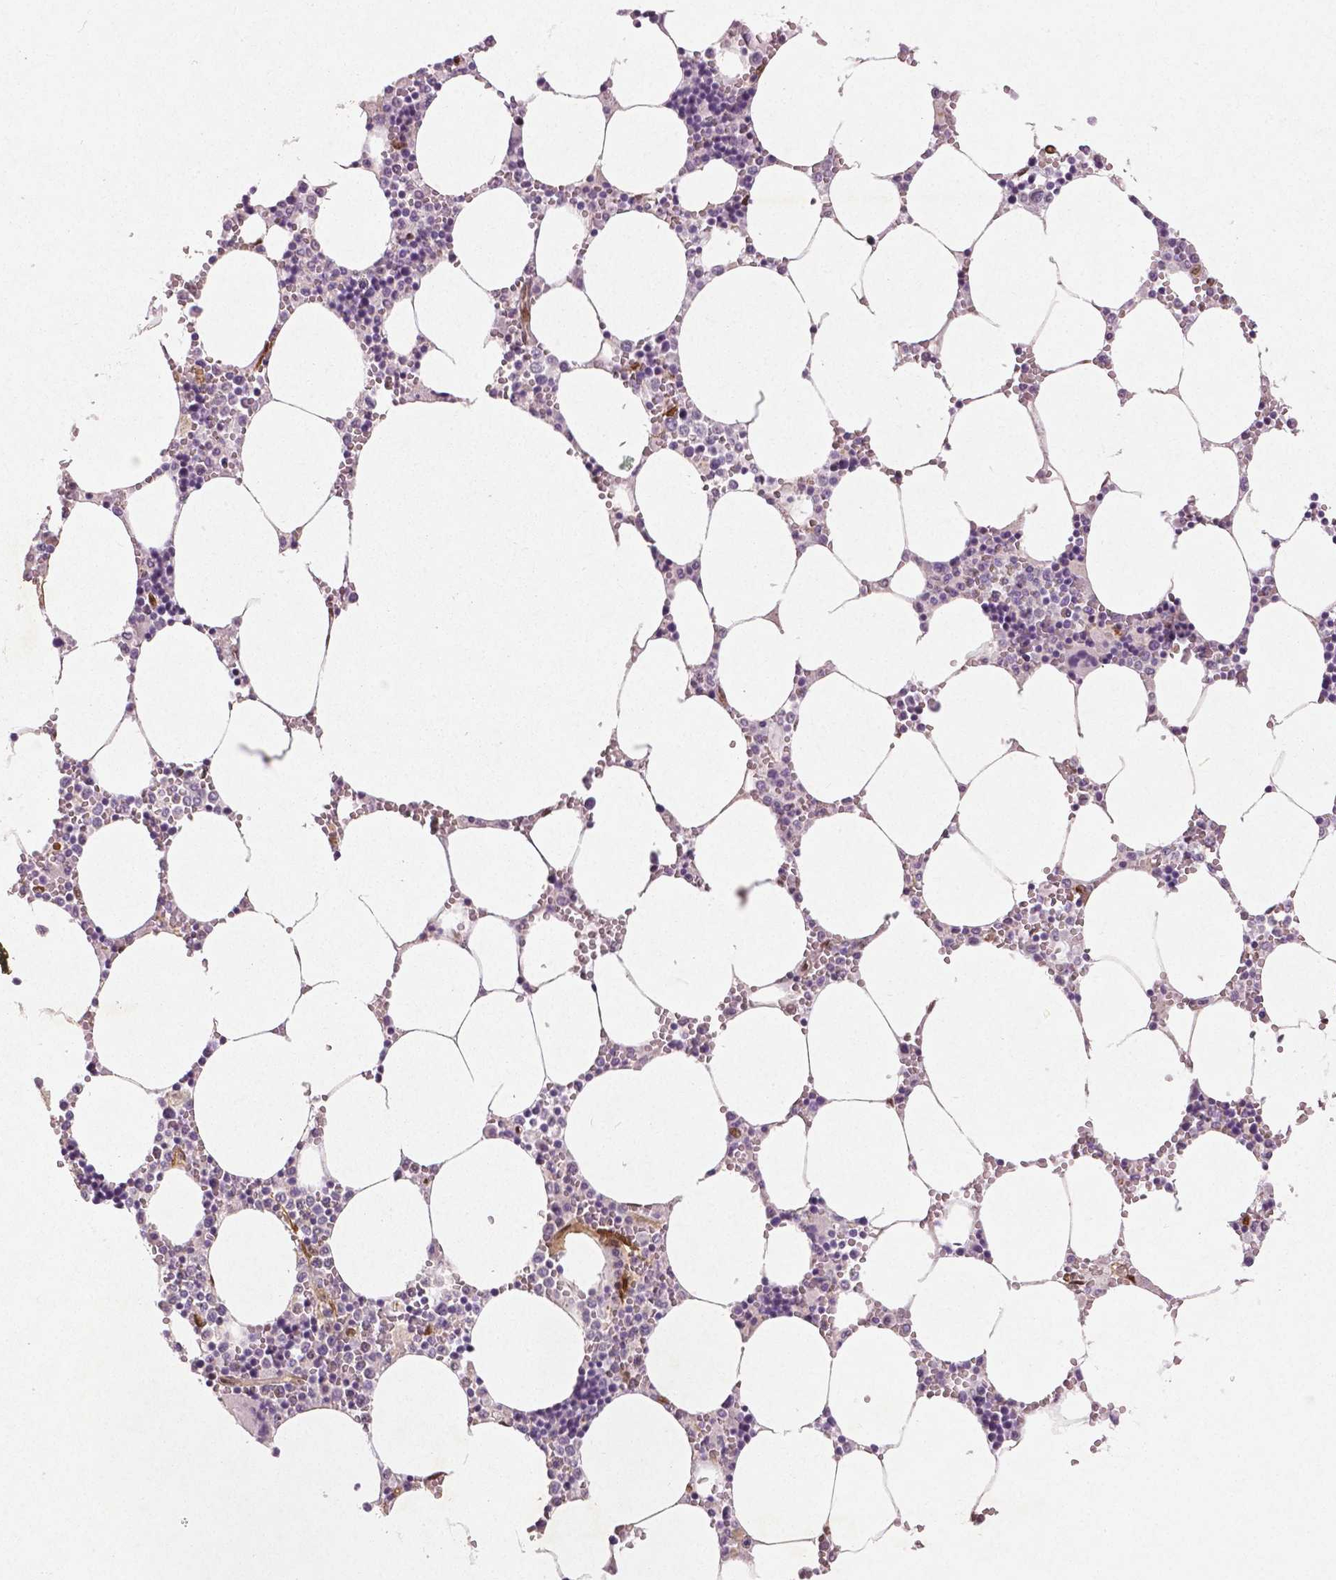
{"staining": {"intensity": "negative", "quantity": "none", "location": "none"}, "tissue": "bone marrow", "cell_type": "Hematopoietic cells", "image_type": "normal", "snomed": [{"axis": "morphology", "description": "Normal tissue, NOS"}, {"axis": "topography", "description": "Bone marrow"}], "caption": "The IHC micrograph has no significant positivity in hematopoietic cells of bone marrow. Nuclei are stained in blue.", "gene": "WWTR1", "patient": {"sex": "male", "age": 54}}